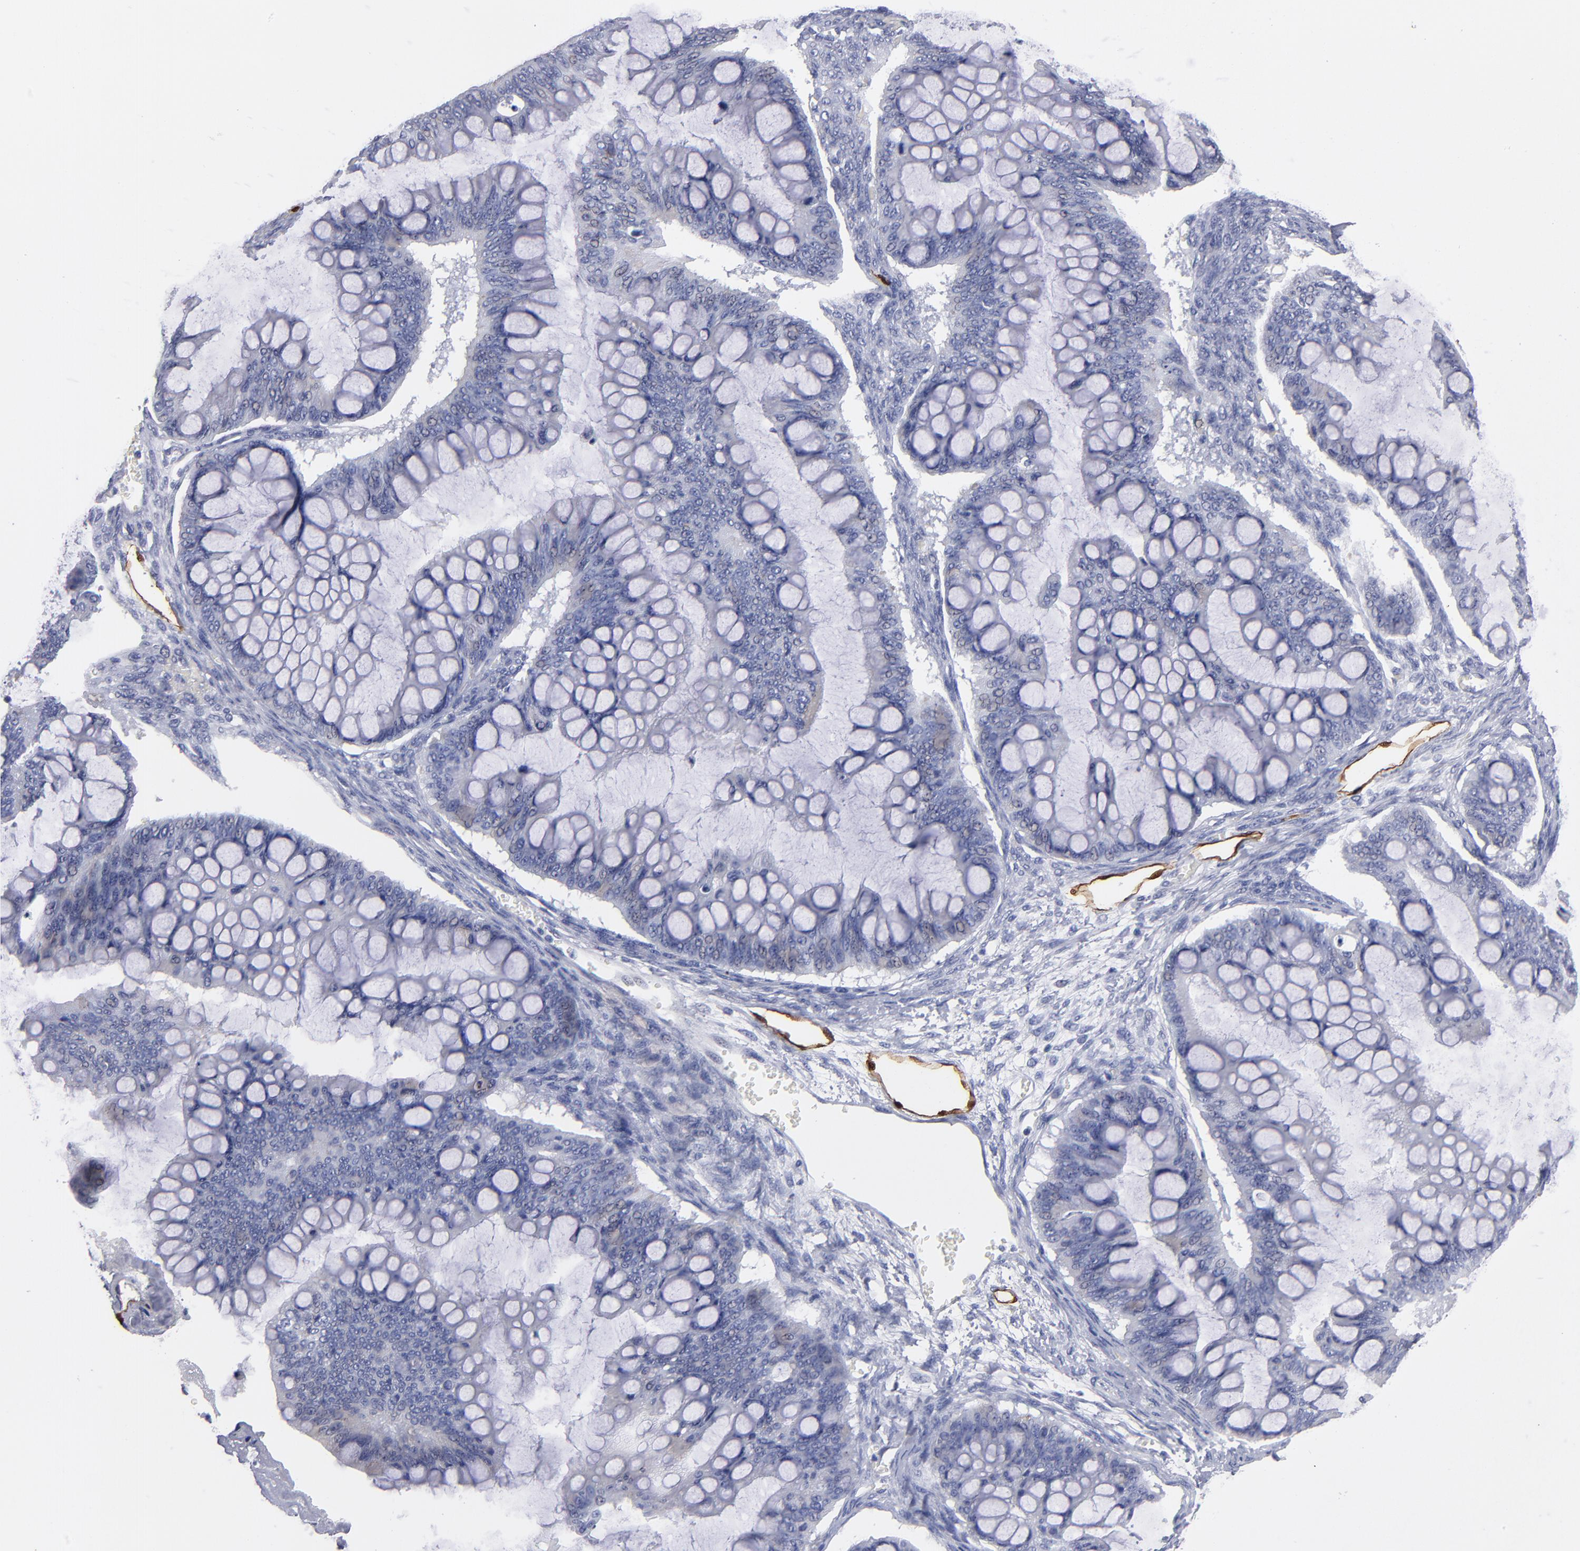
{"staining": {"intensity": "negative", "quantity": "none", "location": "none"}, "tissue": "ovarian cancer", "cell_type": "Tumor cells", "image_type": "cancer", "snomed": [{"axis": "morphology", "description": "Cystadenocarcinoma, mucinous, NOS"}, {"axis": "topography", "description": "Ovary"}], "caption": "Image shows no significant protein staining in tumor cells of ovarian mucinous cystadenocarcinoma.", "gene": "FABP4", "patient": {"sex": "female", "age": 73}}